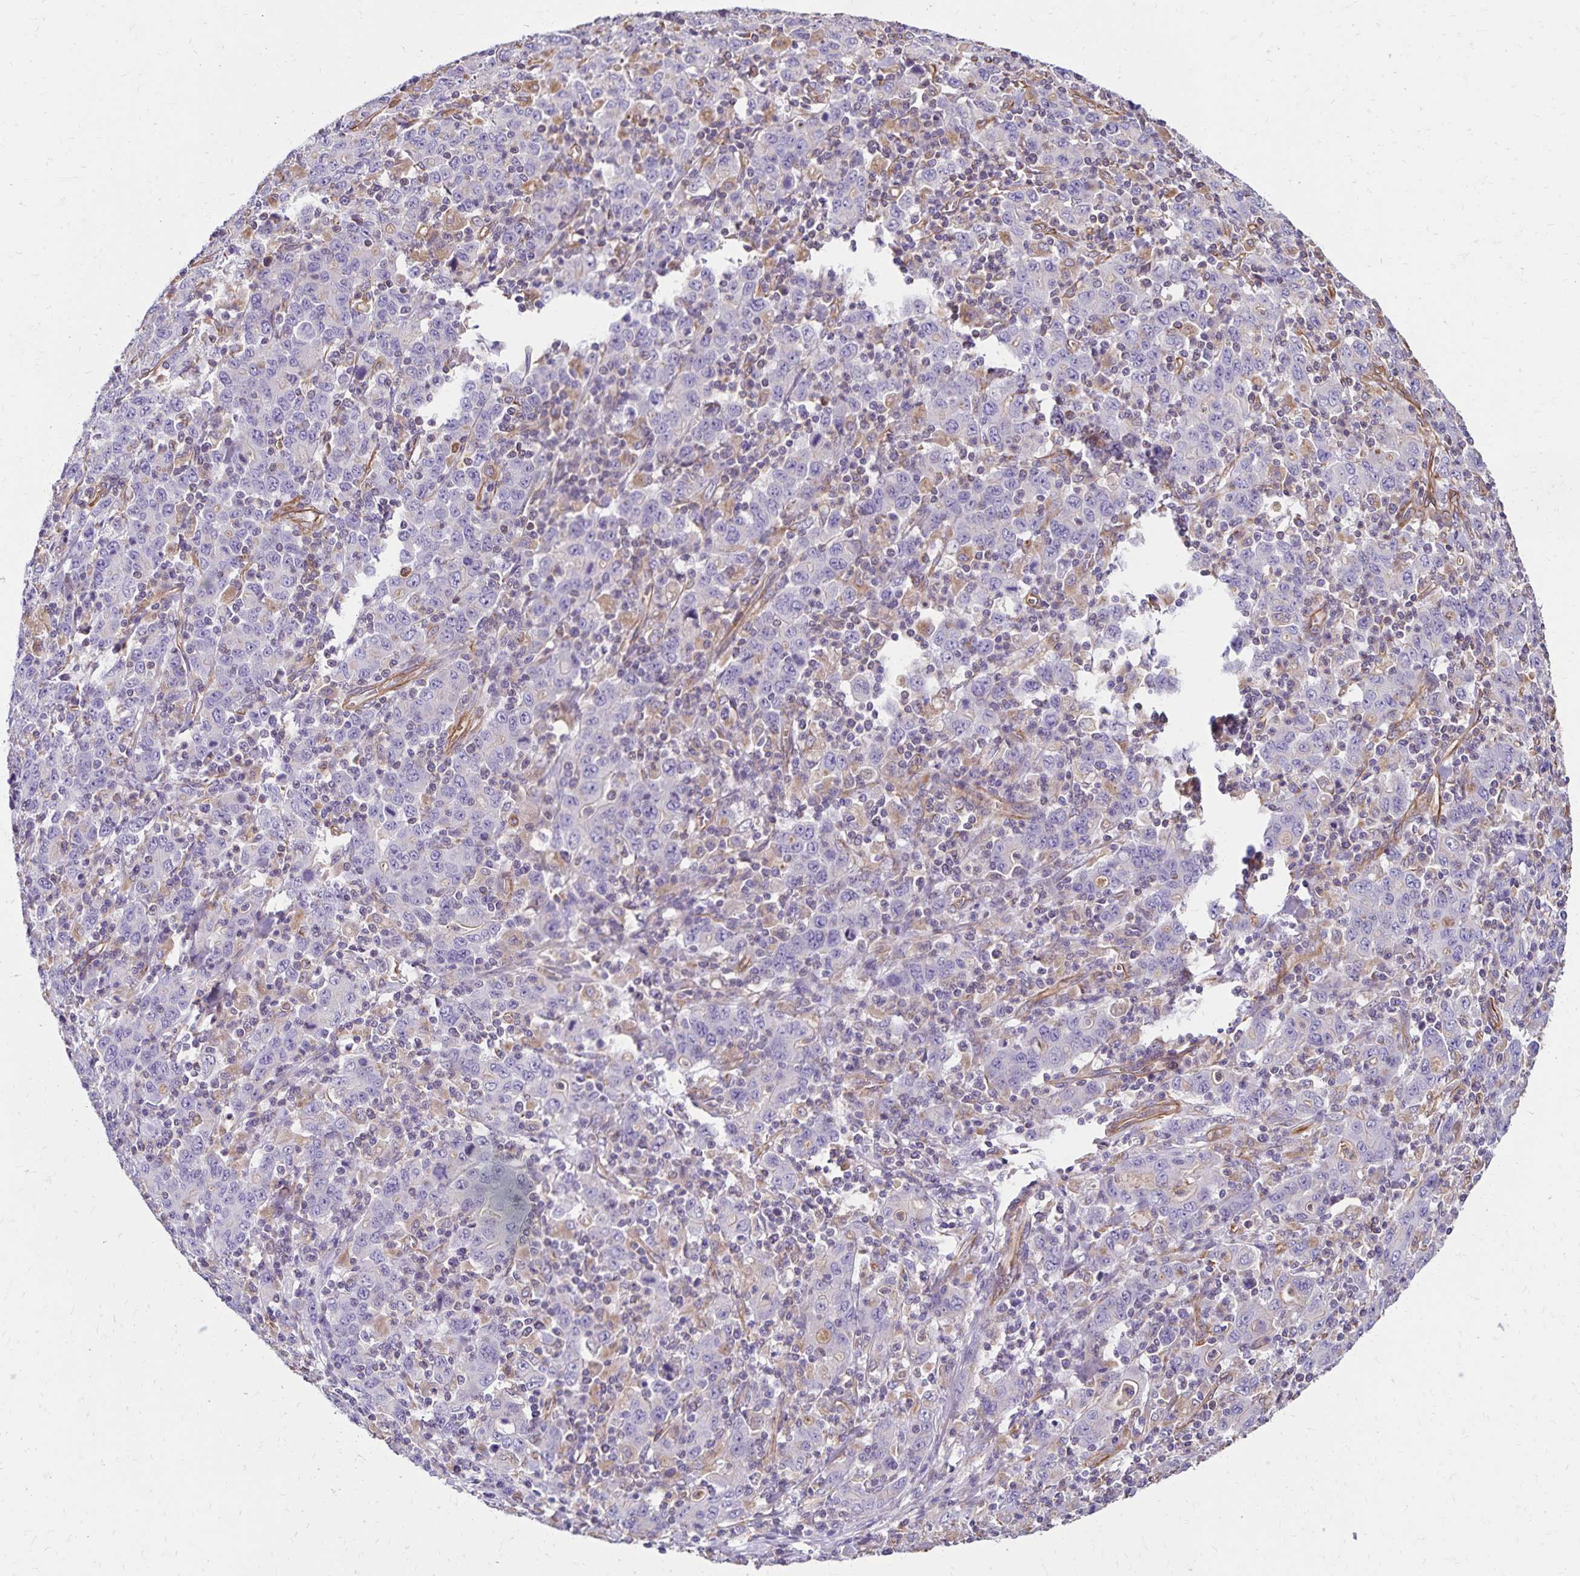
{"staining": {"intensity": "negative", "quantity": "none", "location": "none"}, "tissue": "stomach cancer", "cell_type": "Tumor cells", "image_type": "cancer", "snomed": [{"axis": "morphology", "description": "Adenocarcinoma, NOS"}, {"axis": "topography", "description": "Stomach, upper"}], "caption": "The micrograph displays no significant expression in tumor cells of stomach cancer (adenocarcinoma).", "gene": "TRPV6", "patient": {"sex": "male", "age": 69}}